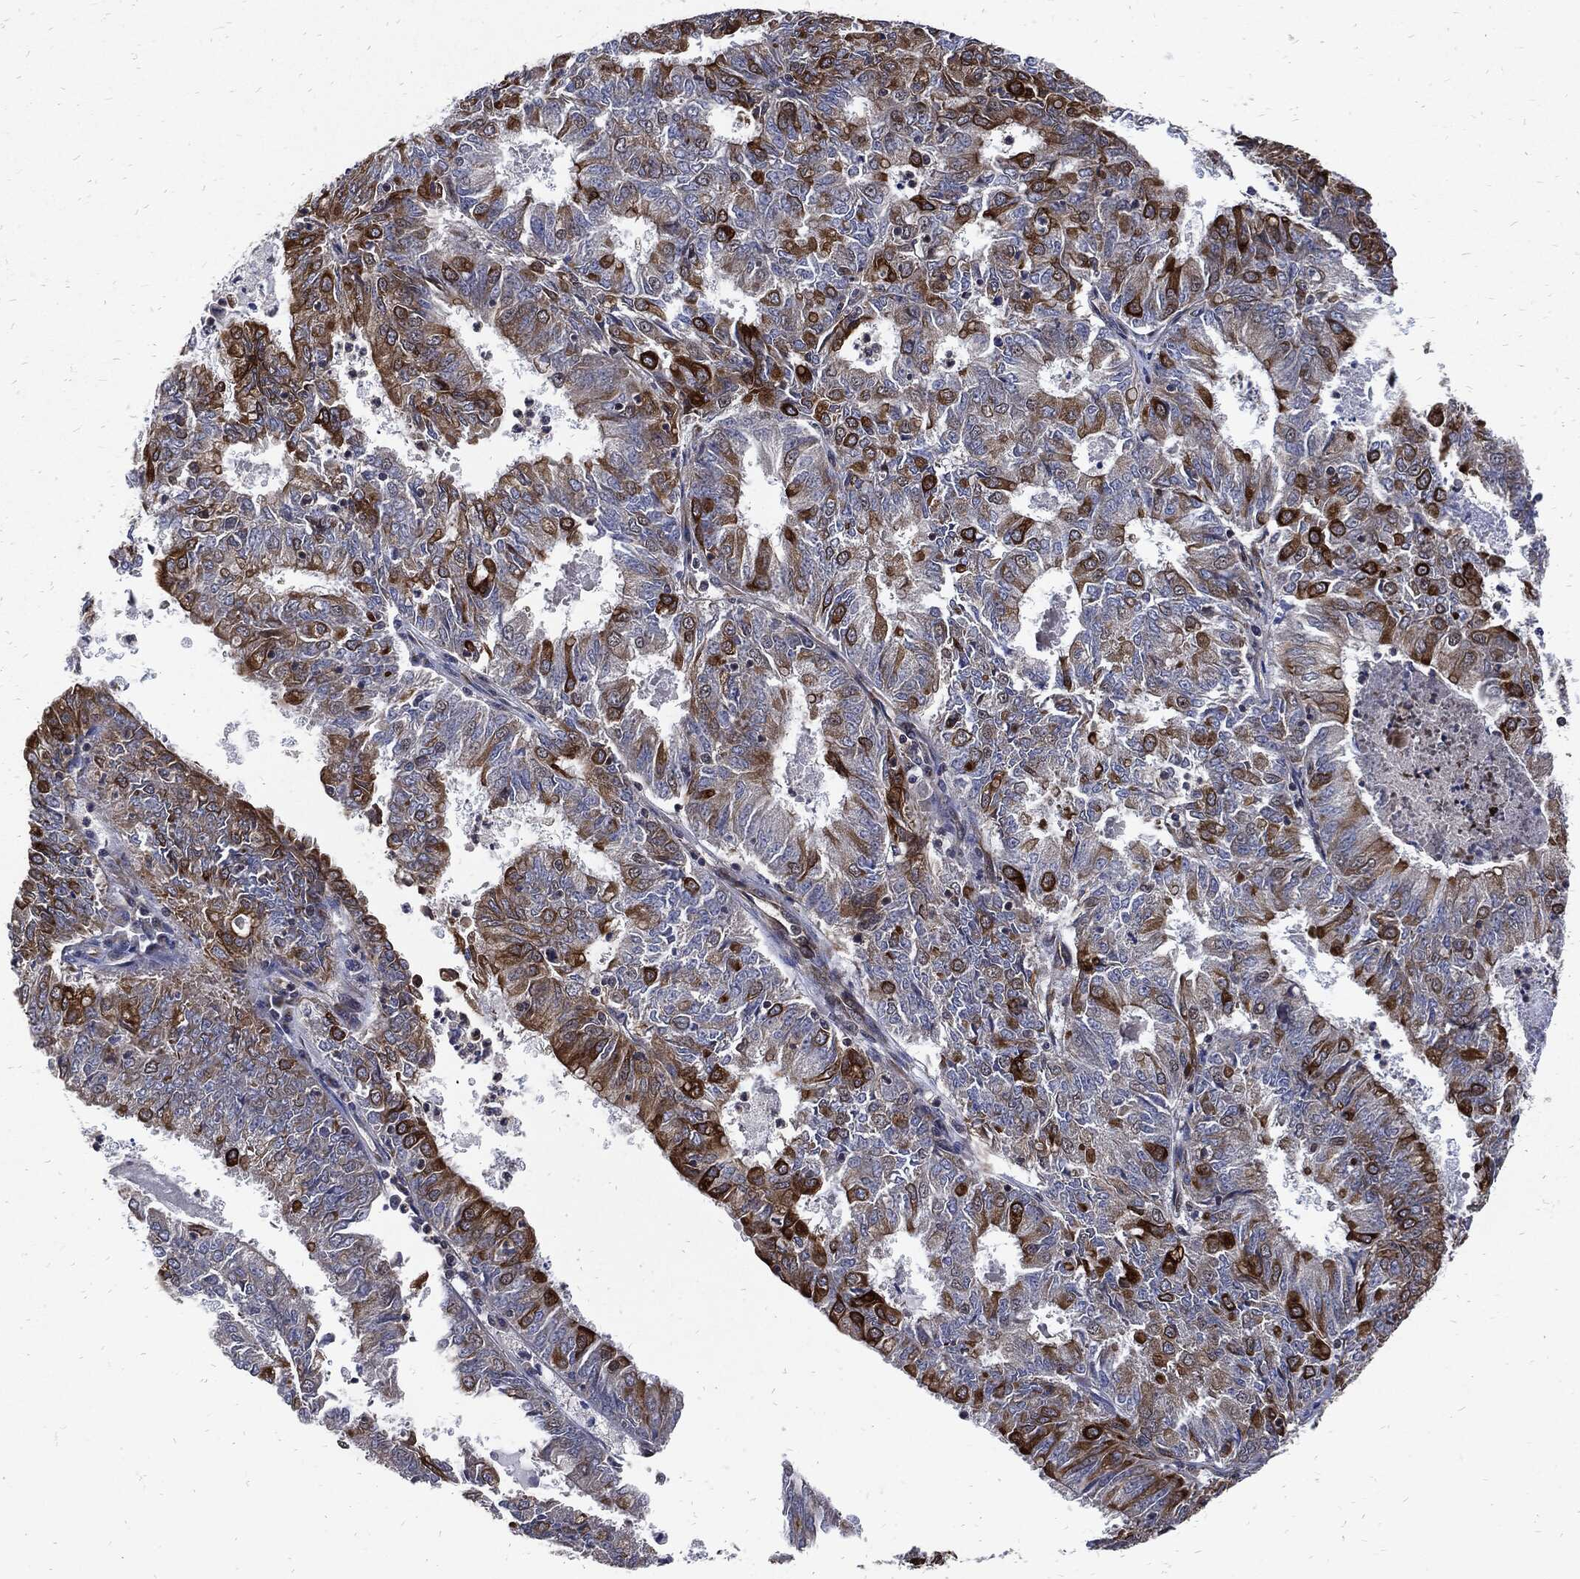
{"staining": {"intensity": "strong", "quantity": "<25%", "location": "cytoplasmic/membranous"}, "tissue": "endometrial cancer", "cell_type": "Tumor cells", "image_type": "cancer", "snomed": [{"axis": "morphology", "description": "Adenocarcinoma, NOS"}, {"axis": "topography", "description": "Endometrium"}], "caption": "Adenocarcinoma (endometrial) stained for a protein (brown) displays strong cytoplasmic/membranous positive expression in about <25% of tumor cells.", "gene": "DCTN1", "patient": {"sex": "female", "age": 57}}